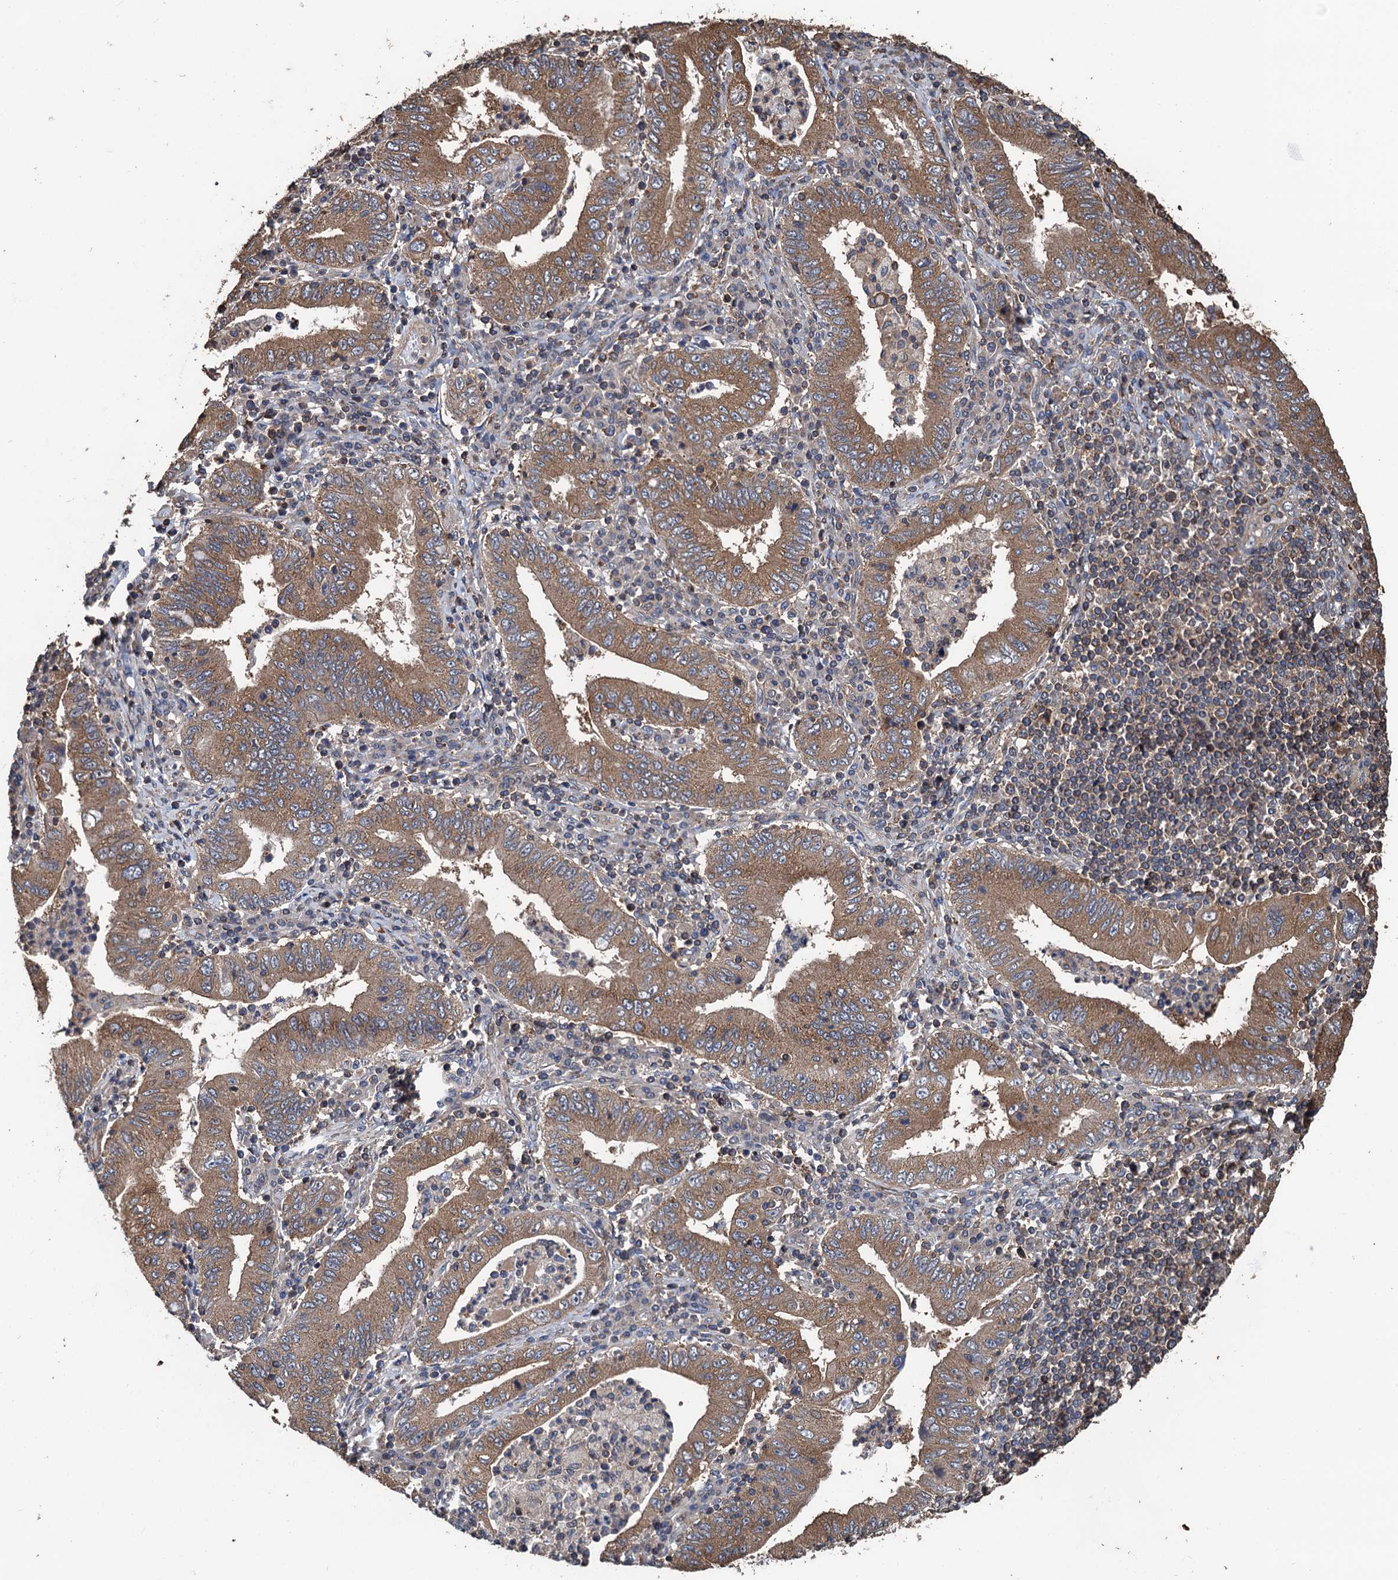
{"staining": {"intensity": "moderate", "quantity": ">75%", "location": "cytoplasmic/membranous"}, "tissue": "stomach cancer", "cell_type": "Tumor cells", "image_type": "cancer", "snomed": [{"axis": "morphology", "description": "Normal tissue, NOS"}, {"axis": "morphology", "description": "Adenocarcinoma, NOS"}, {"axis": "topography", "description": "Esophagus"}, {"axis": "topography", "description": "Stomach, upper"}, {"axis": "topography", "description": "Peripheral nerve tissue"}], "caption": "Human stomach cancer stained with a protein marker reveals moderate staining in tumor cells.", "gene": "PPP4R1", "patient": {"sex": "male", "age": 62}}